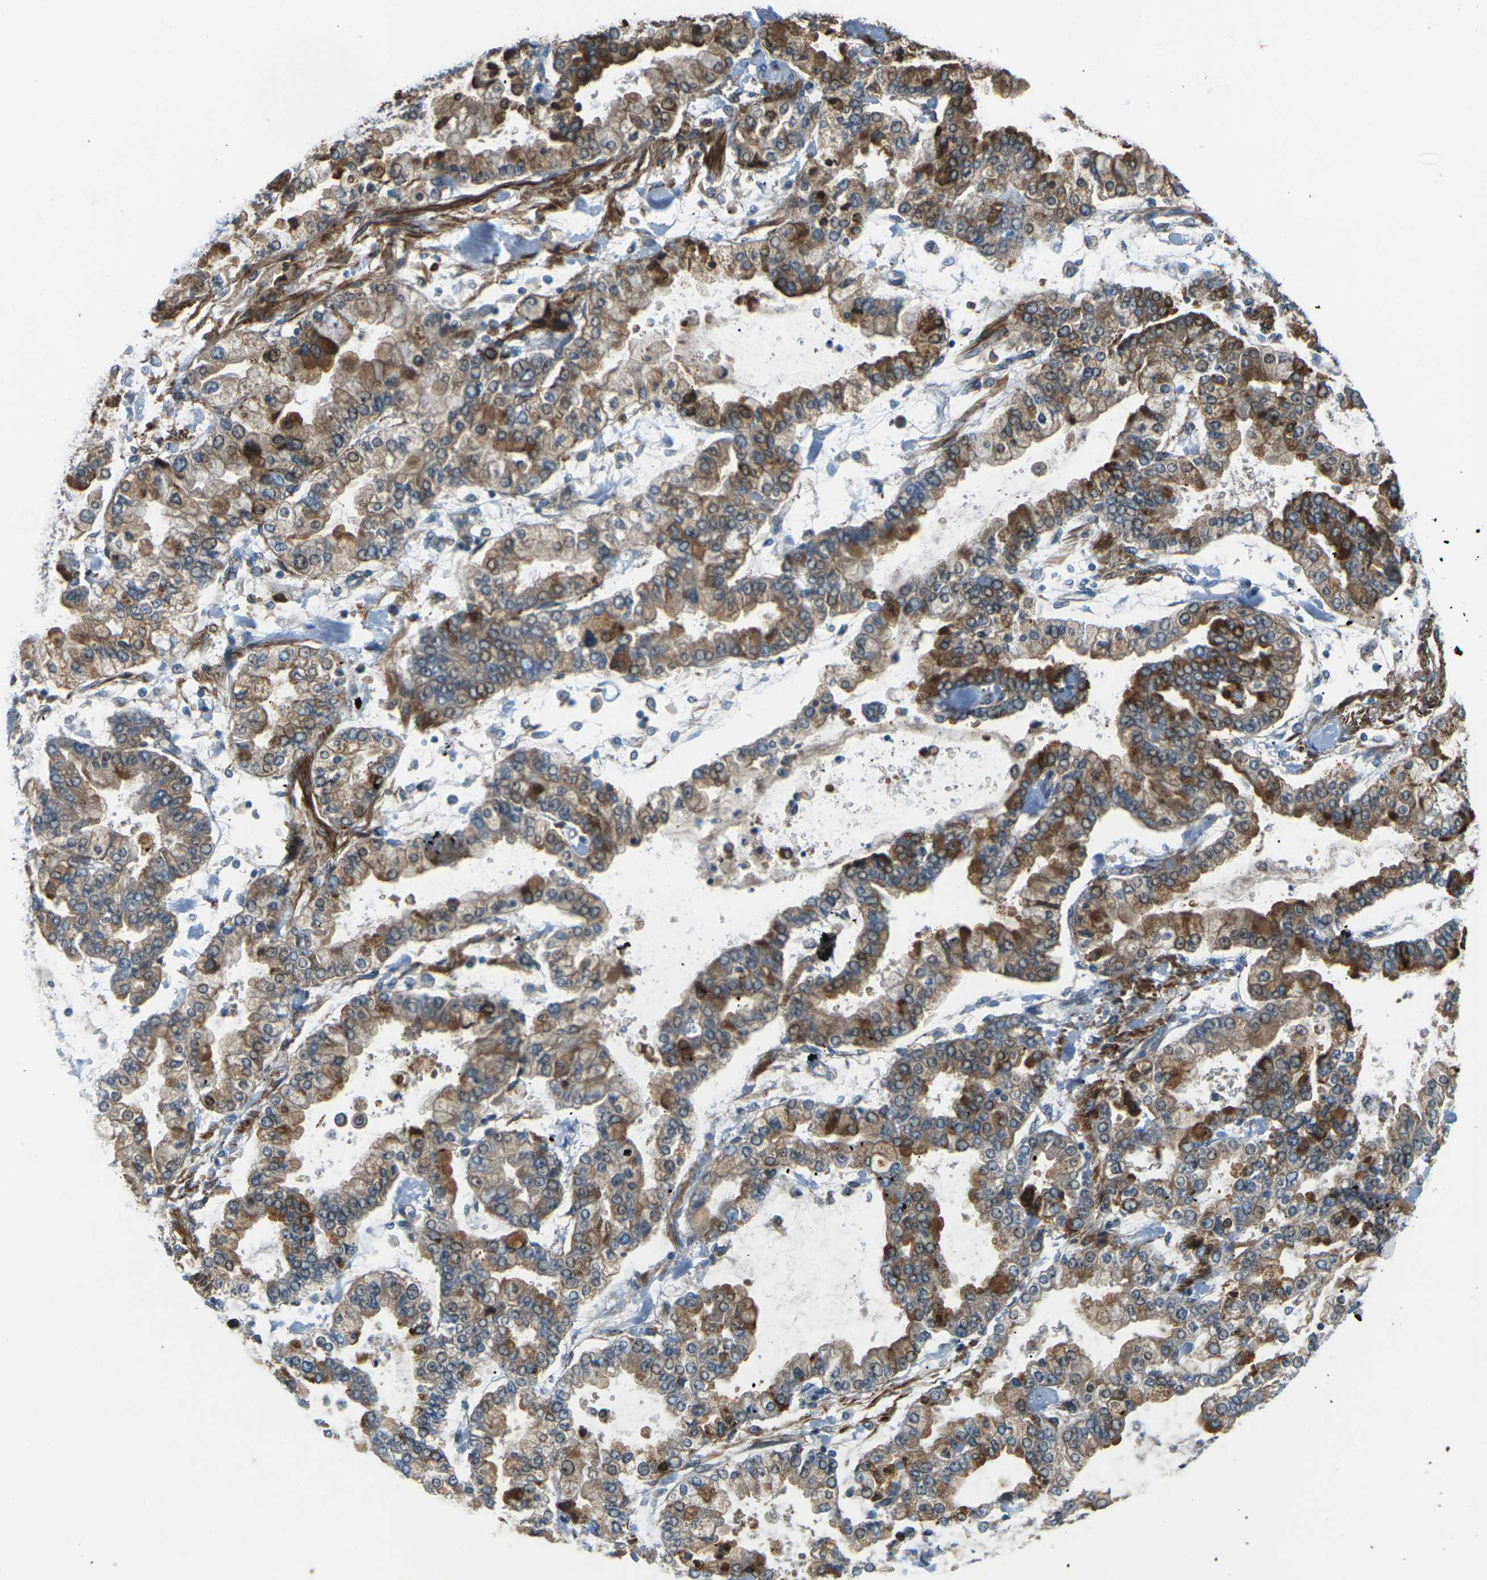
{"staining": {"intensity": "strong", "quantity": ">75%", "location": "cytoplasmic/membranous"}, "tissue": "stomach cancer", "cell_type": "Tumor cells", "image_type": "cancer", "snomed": [{"axis": "morphology", "description": "Normal tissue, NOS"}, {"axis": "morphology", "description": "Adenocarcinoma, NOS"}, {"axis": "topography", "description": "Stomach, upper"}, {"axis": "topography", "description": "Stomach"}], "caption": "A high amount of strong cytoplasmic/membranous positivity is identified in about >75% of tumor cells in stomach cancer tissue.", "gene": "SLC13A3", "patient": {"sex": "male", "age": 76}}